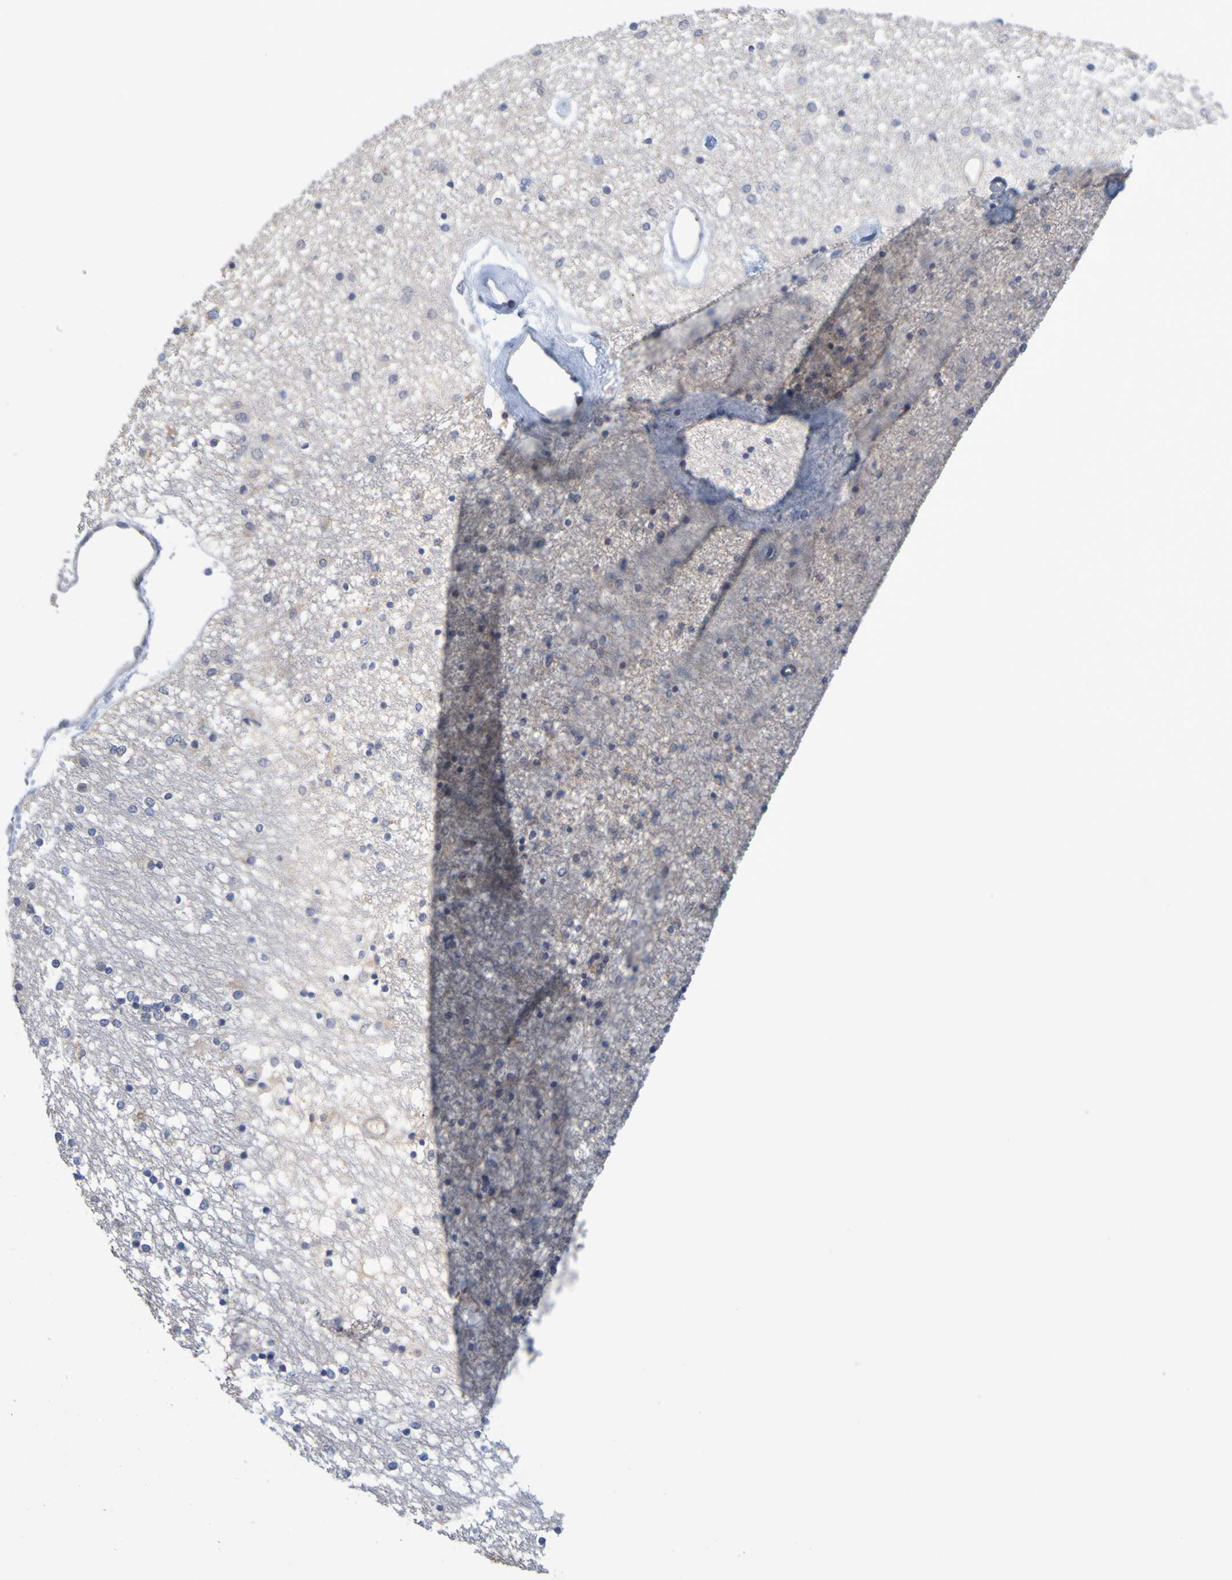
{"staining": {"intensity": "negative", "quantity": "none", "location": "none"}, "tissue": "caudate", "cell_type": "Glial cells", "image_type": "normal", "snomed": [{"axis": "morphology", "description": "Normal tissue, NOS"}, {"axis": "topography", "description": "Lateral ventricle wall"}], "caption": "Micrograph shows no significant protein expression in glial cells of benign caudate.", "gene": "ENDOU", "patient": {"sex": "female", "age": 54}}